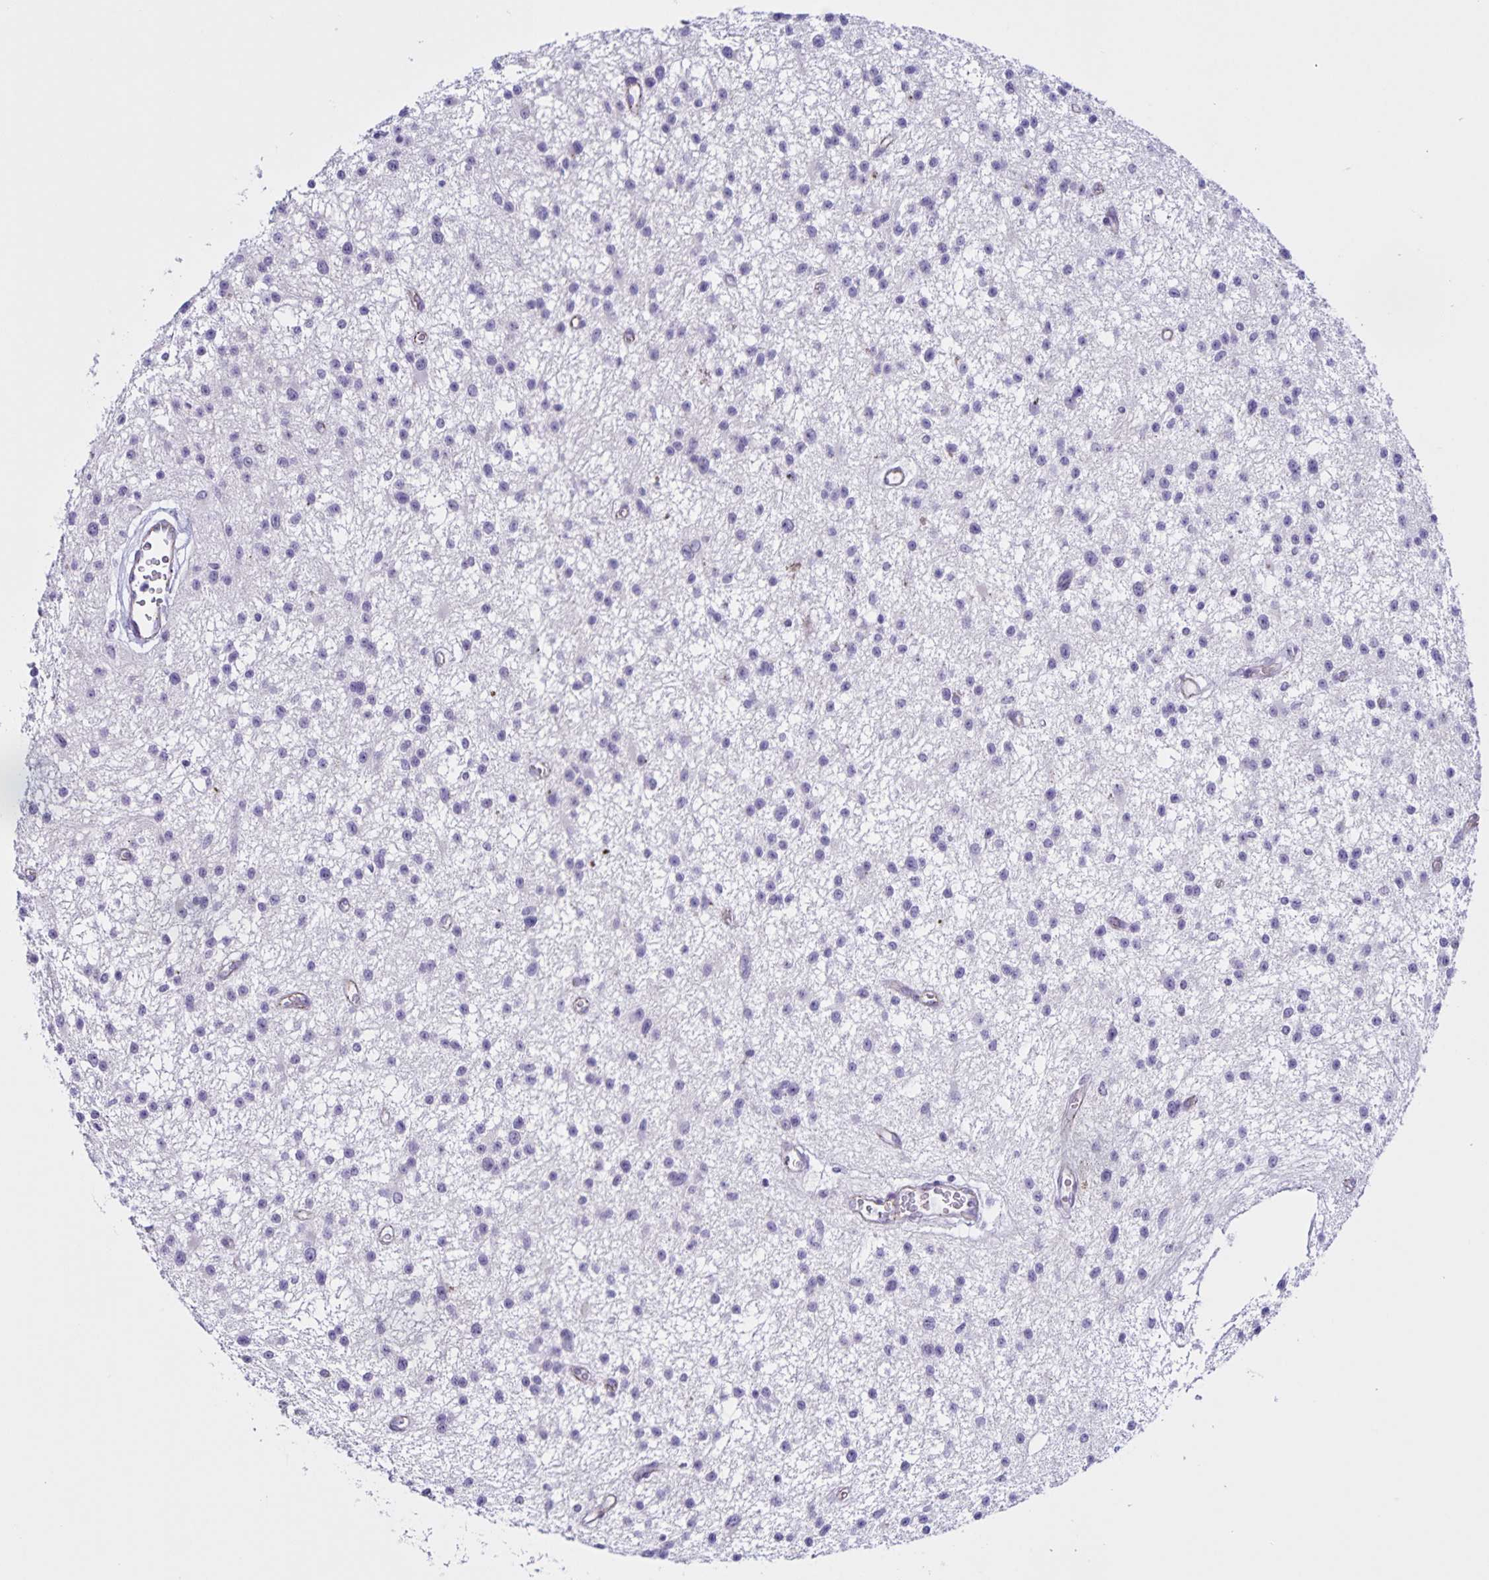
{"staining": {"intensity": "negative", "quantity": "none", "location": "none"}, "tissue": "glioma", "cell_type": "Tumor cells", "image_type": "cancer", "snomed": [{"axis": "morphology", "description": "Glioma, malignant, Low grade"}, {"axis": "topography", "description": "Brain"}], "caption": "Human malignant low-grade glioma stained for a protein using immunohistochemistry exhibits no positivity in tumor cells.", "gene": "FAM170A", "patient": {"sex": "male", "age": 43}}